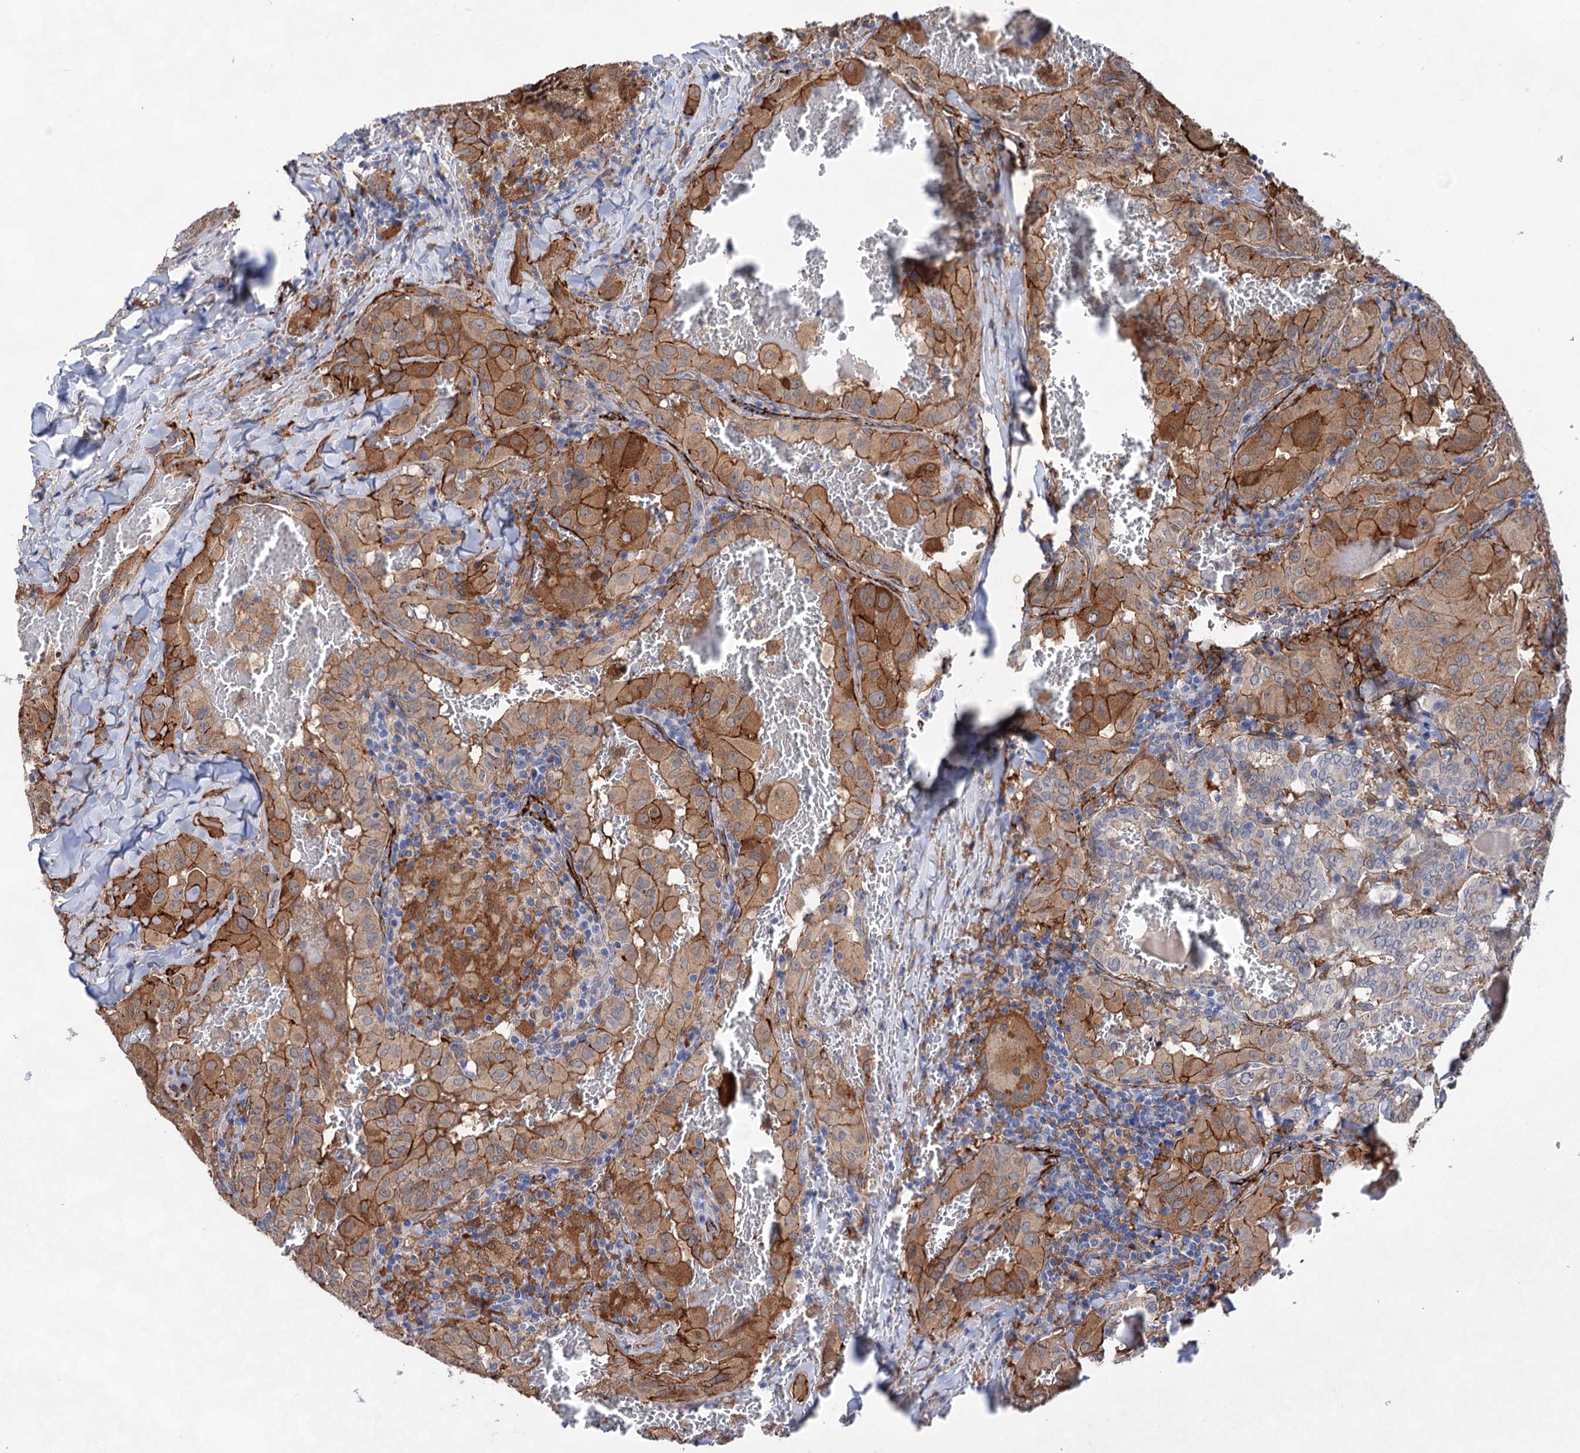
{"staining": {"intensity": "moderate", "quantity": "25%-75%", "location": "cytoplasmic/membranous"}, "tissue": "thyroid cancer", "cell_type": "Tumor cells", "image_type": "cancer", "snomed": [{"axis": "morphology", "description": "Papillary adenocarcinoma, NOS"}, {"axis": "topography", "description": "Thyroid gland"}], "caption": "Immunohistochemistry staining of thyroid cancer, which reveals medium levels of moderate cytoplasmic/membranous staining in approximately 25%-75% of tumor cells indicating moderate cytoplasmic/membranous protein positivity. The staining was performed using DAB (brown) for protein detection and nuclei were counterstained in hematoxylin (blue).", "gene": "TMTC3", "patient": {"sex": "female", "age": 72}}